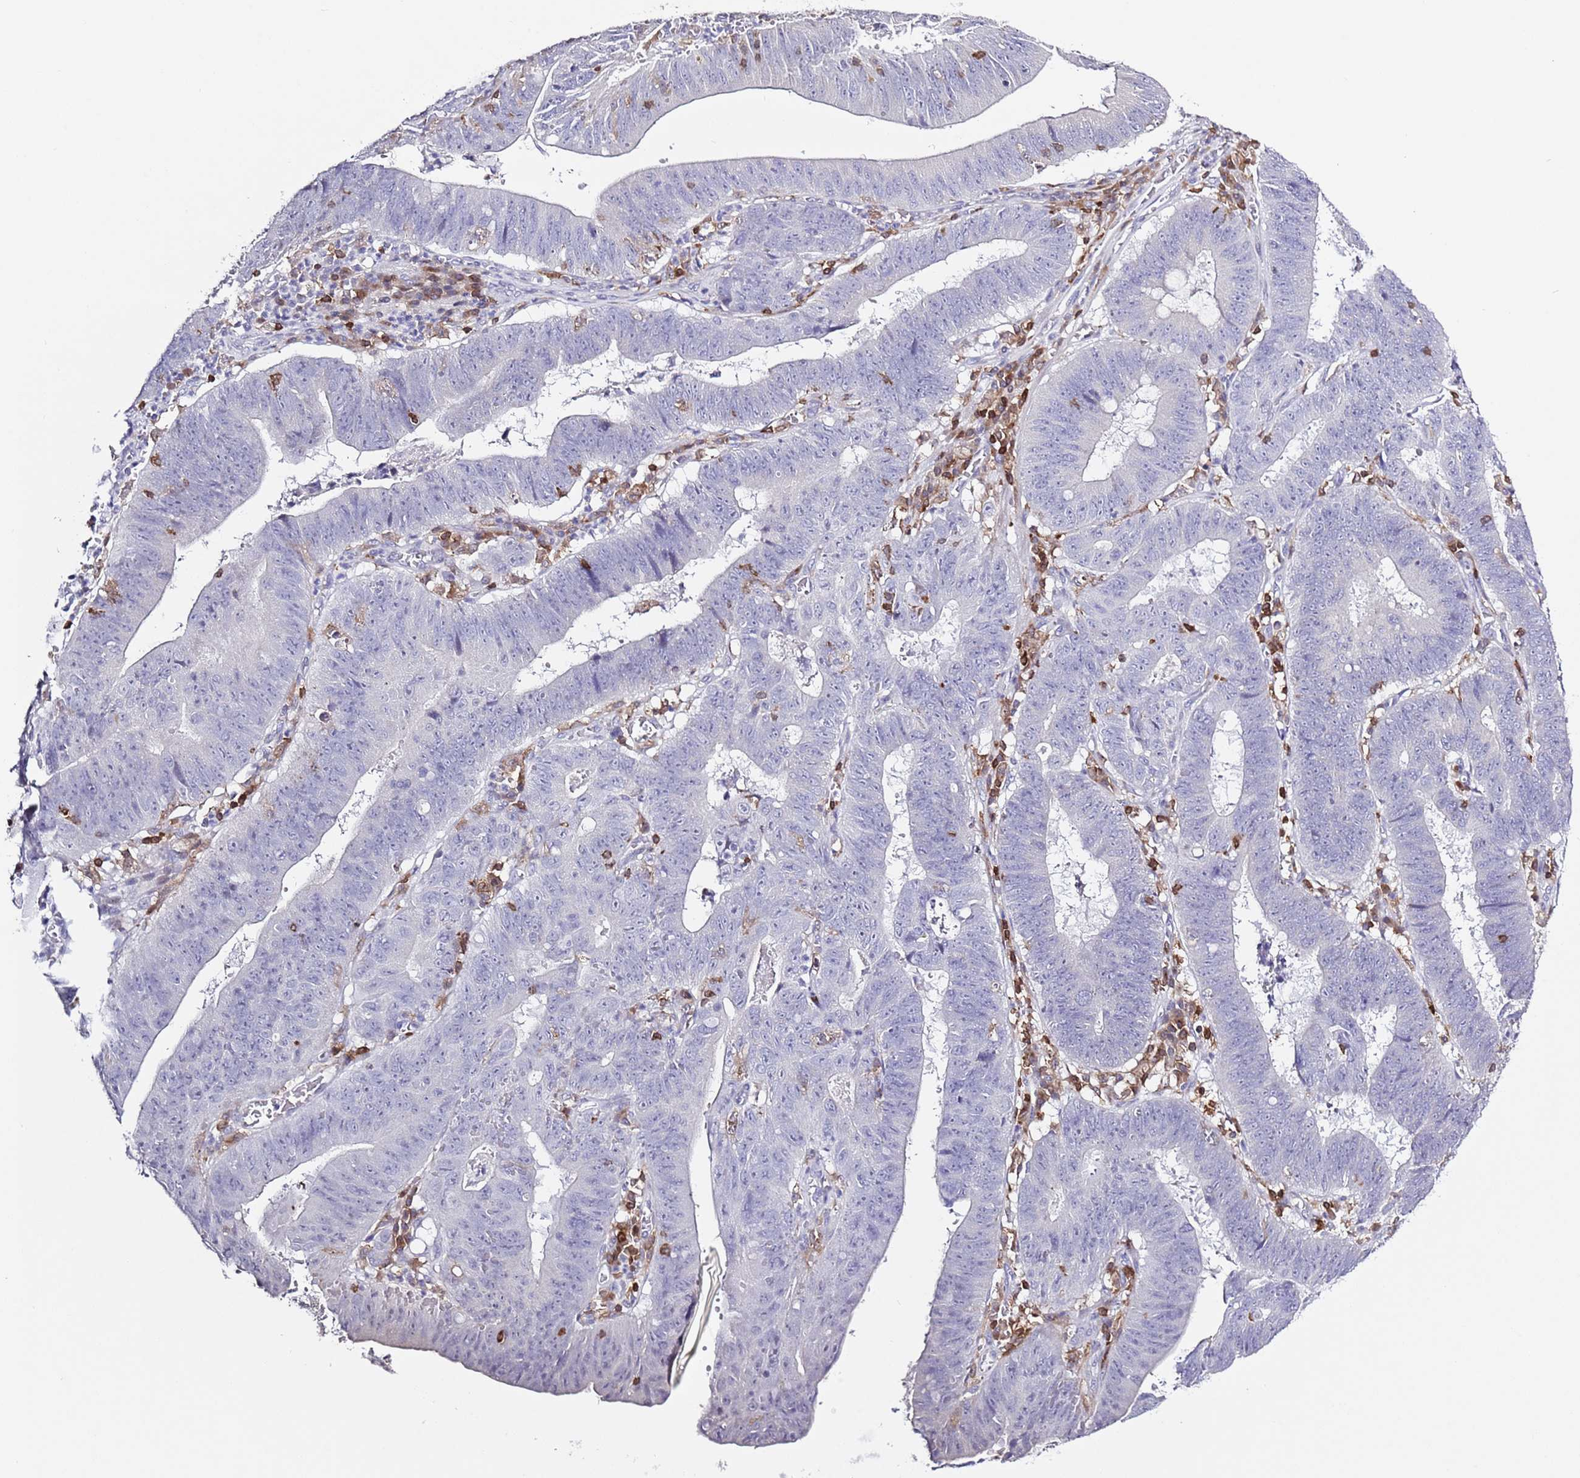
{"staining": {"intensity": "negative", "quantity": "none", "location": "none"}, "tissue": "stomach cancer", "cell_type": "Tumor cells", "image_type": "cancer", "snomed": [{"axis": "morphology", "description": "Adenocarcinoma, NOS"}, {"axis": "topography", "description": "Stomach"}], "caption": "High power microscopy histopathology image of an immunohistochemistry photomicrograph of stomach cancer (adenocarcinoma), revealing no significant expression in tumor cells.", "gene": "LPXN", "patient": {"sex": "male", "age": 59}}